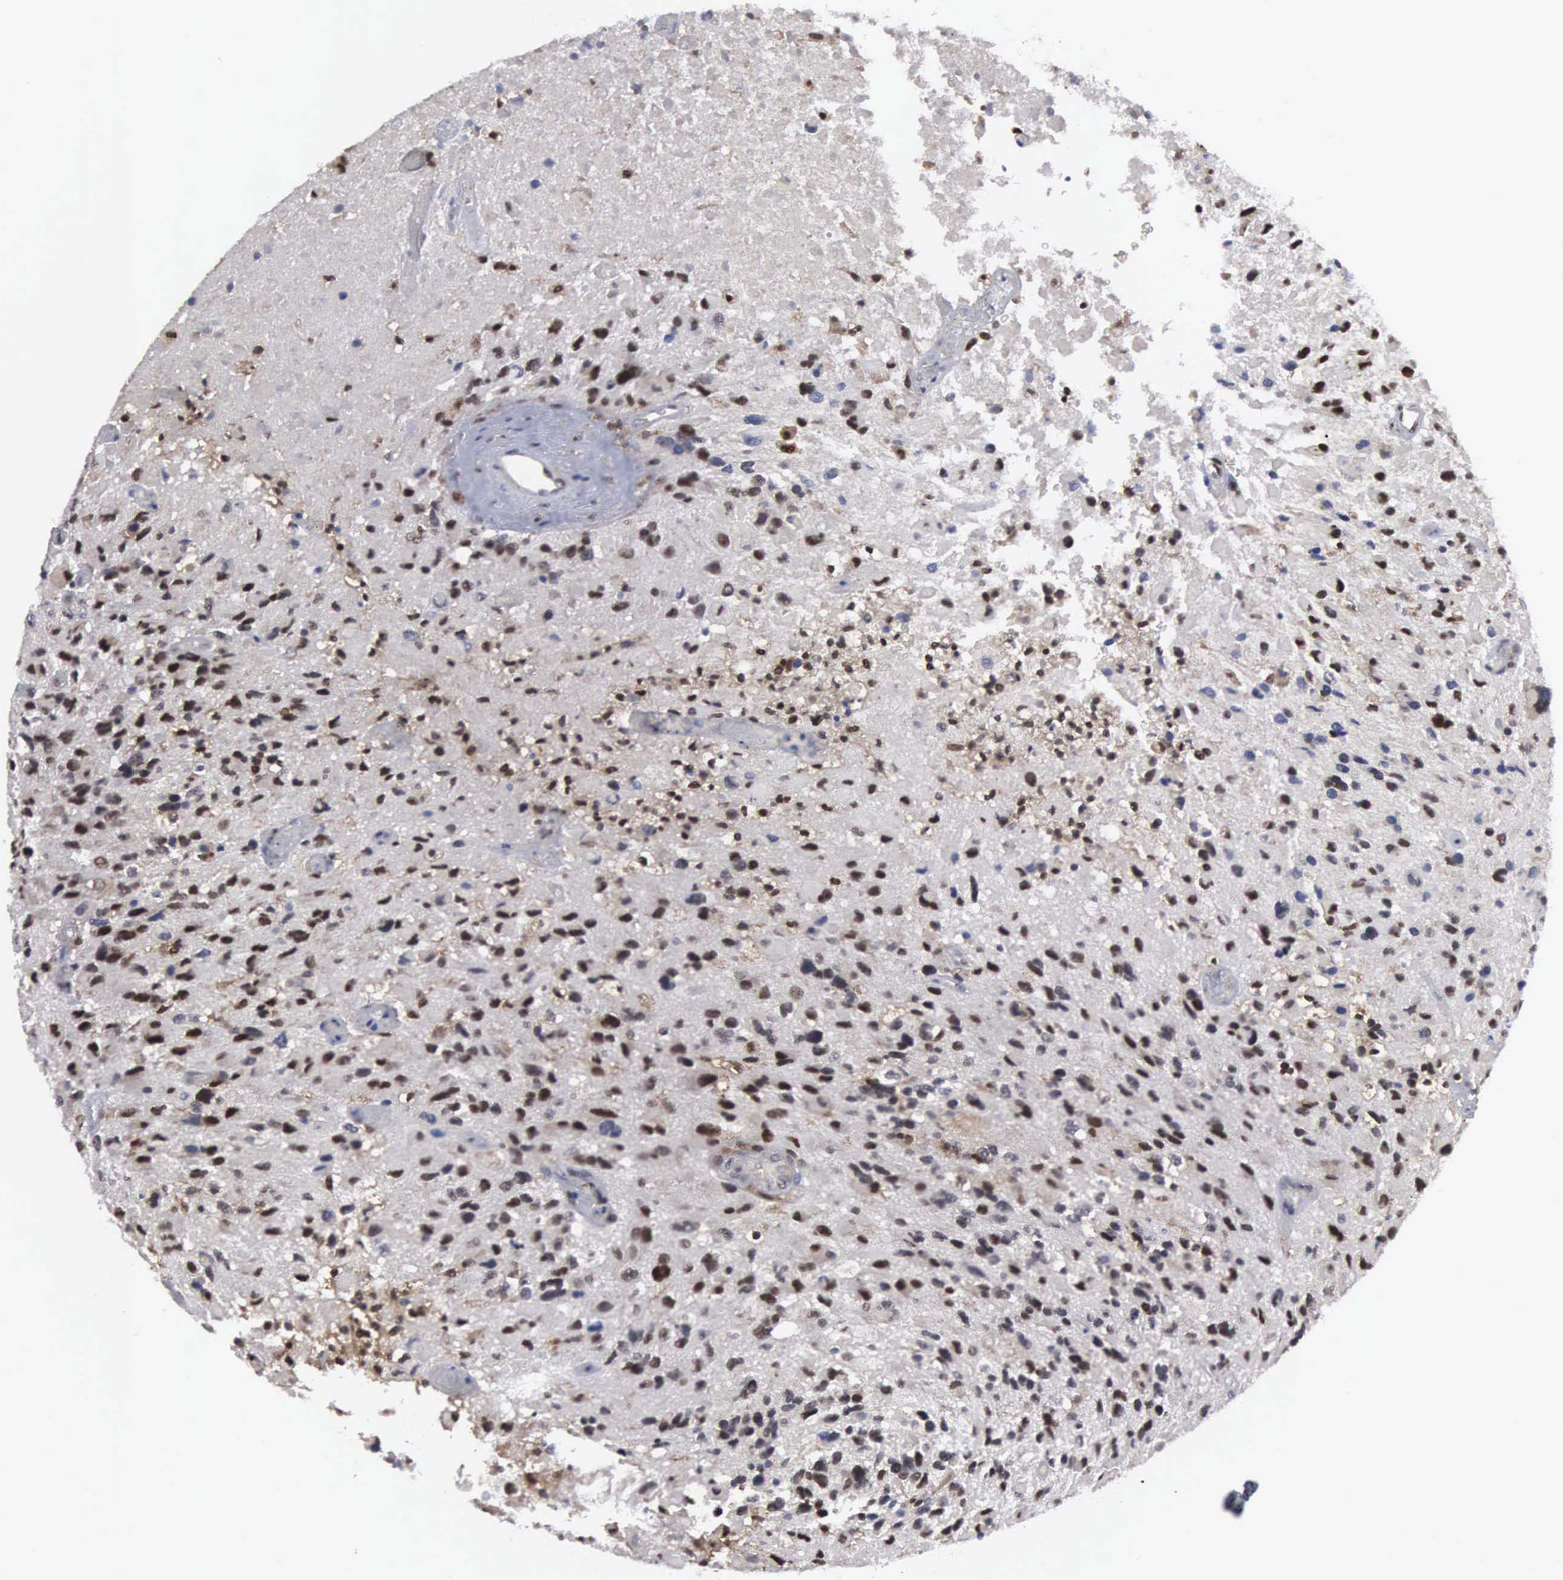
{"staining": {"intensity": "moderate", "quantity": "25%-75%", "location": "nuclear"}, "tissue": "glioma", "cell_type": "Tumor cells", "image_type": "cancer", "snomed": [{"axis": "morphology", "description": "Glioma, malignant, High grade"}, {"axis": "topography", "description": "Brain"}], "caption": "There is medium levels of moderate nuclear staining in tumor cells of glioma, as demonstrated by immunohistochemical staining (brown color).", "gene": "TRMT5", "patient": {"sex": "male", "age": 69}}